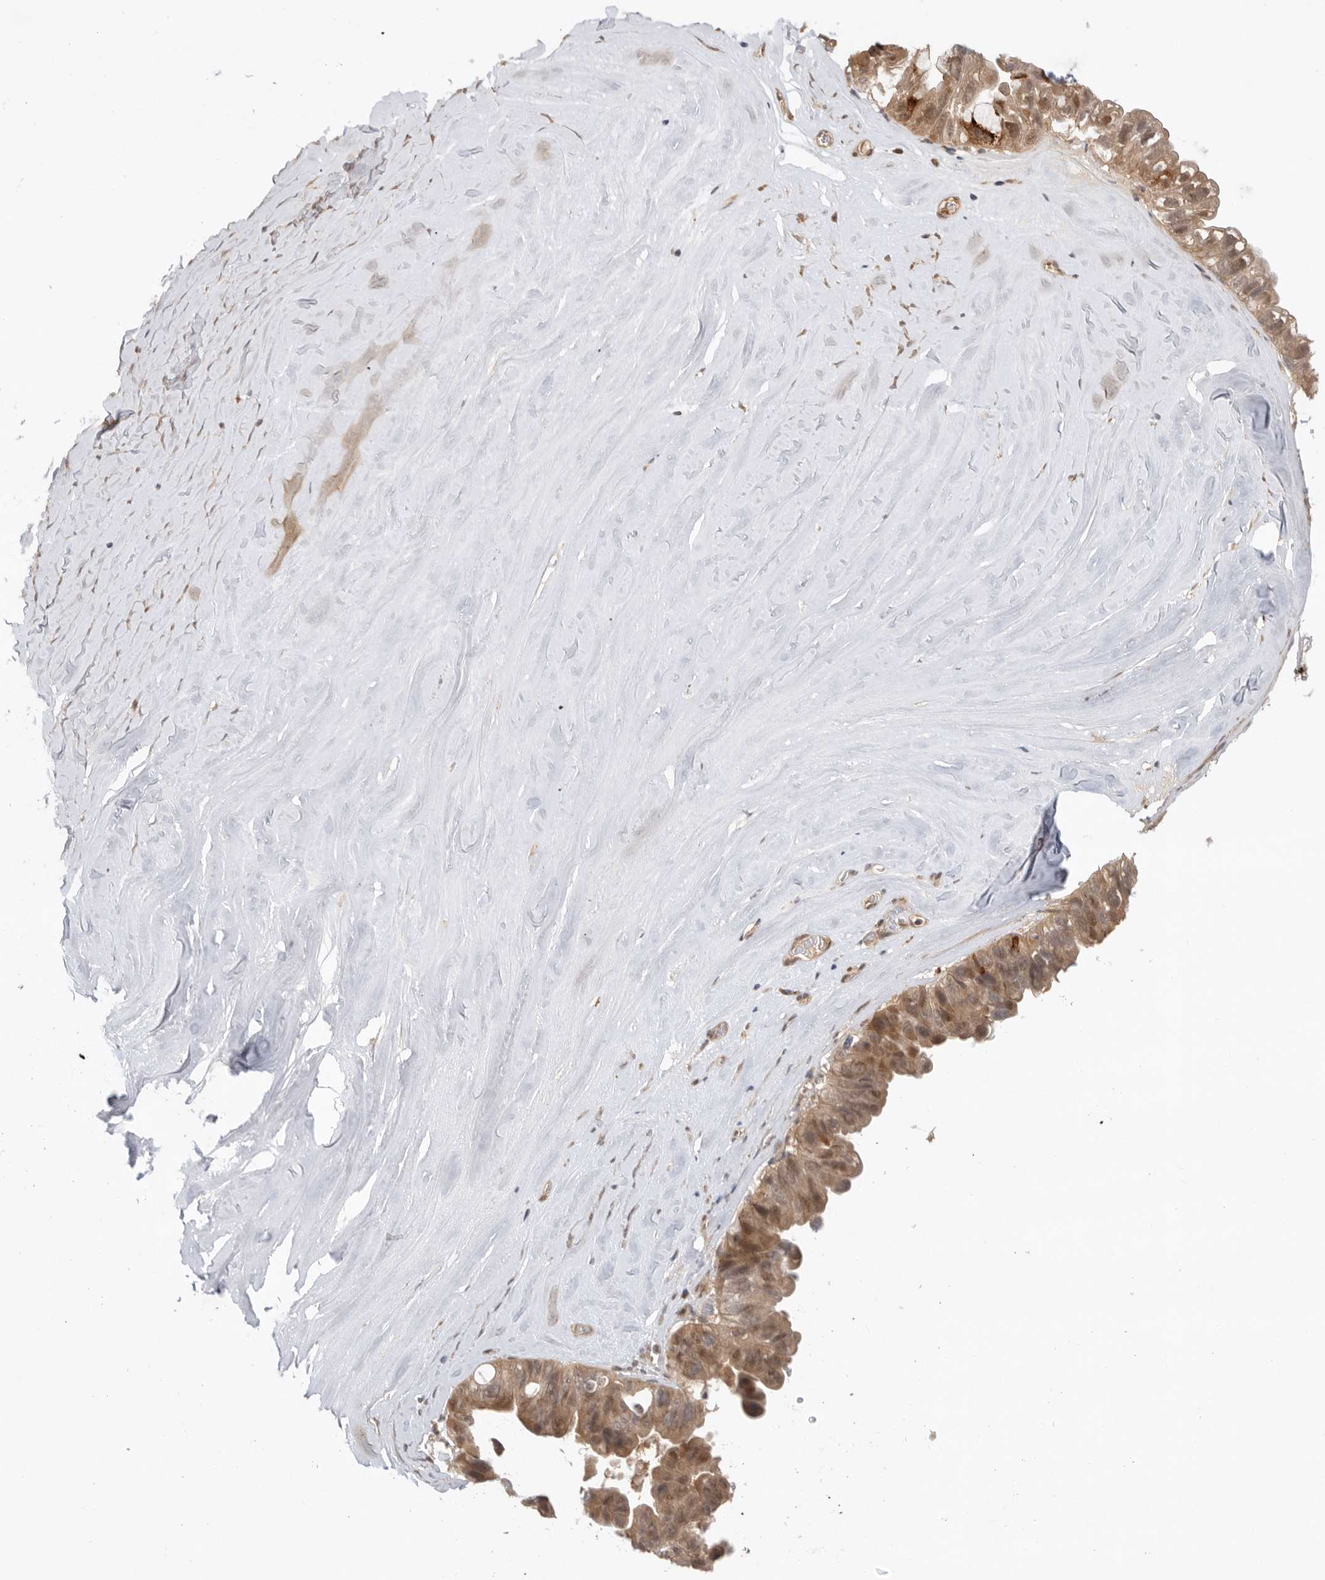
{"staining": {"intensity": "weak", "quantity": ">75%", "location": "cytoplasmic/membranous,nuclear"}, "tissue": "ovarian cancer", "cell_type": "Tumor cells", "image_type": "cancer", "snomed": [{"axis": "morphology", "description": "Cystadenocarcinoma, mucinous, NOS"}, {"axis": "topography", "description": "Ovary"}], "caption": "DAB immunohistochemical staining of mucinous cystadenocarcinoma (ovarian) displays weak cytoplasmic/membranous and nuclear protein expression in approximately >75% of tumor cells.", "gene": "DCAF8", "patient": {"sex": "female", "age": 61}}